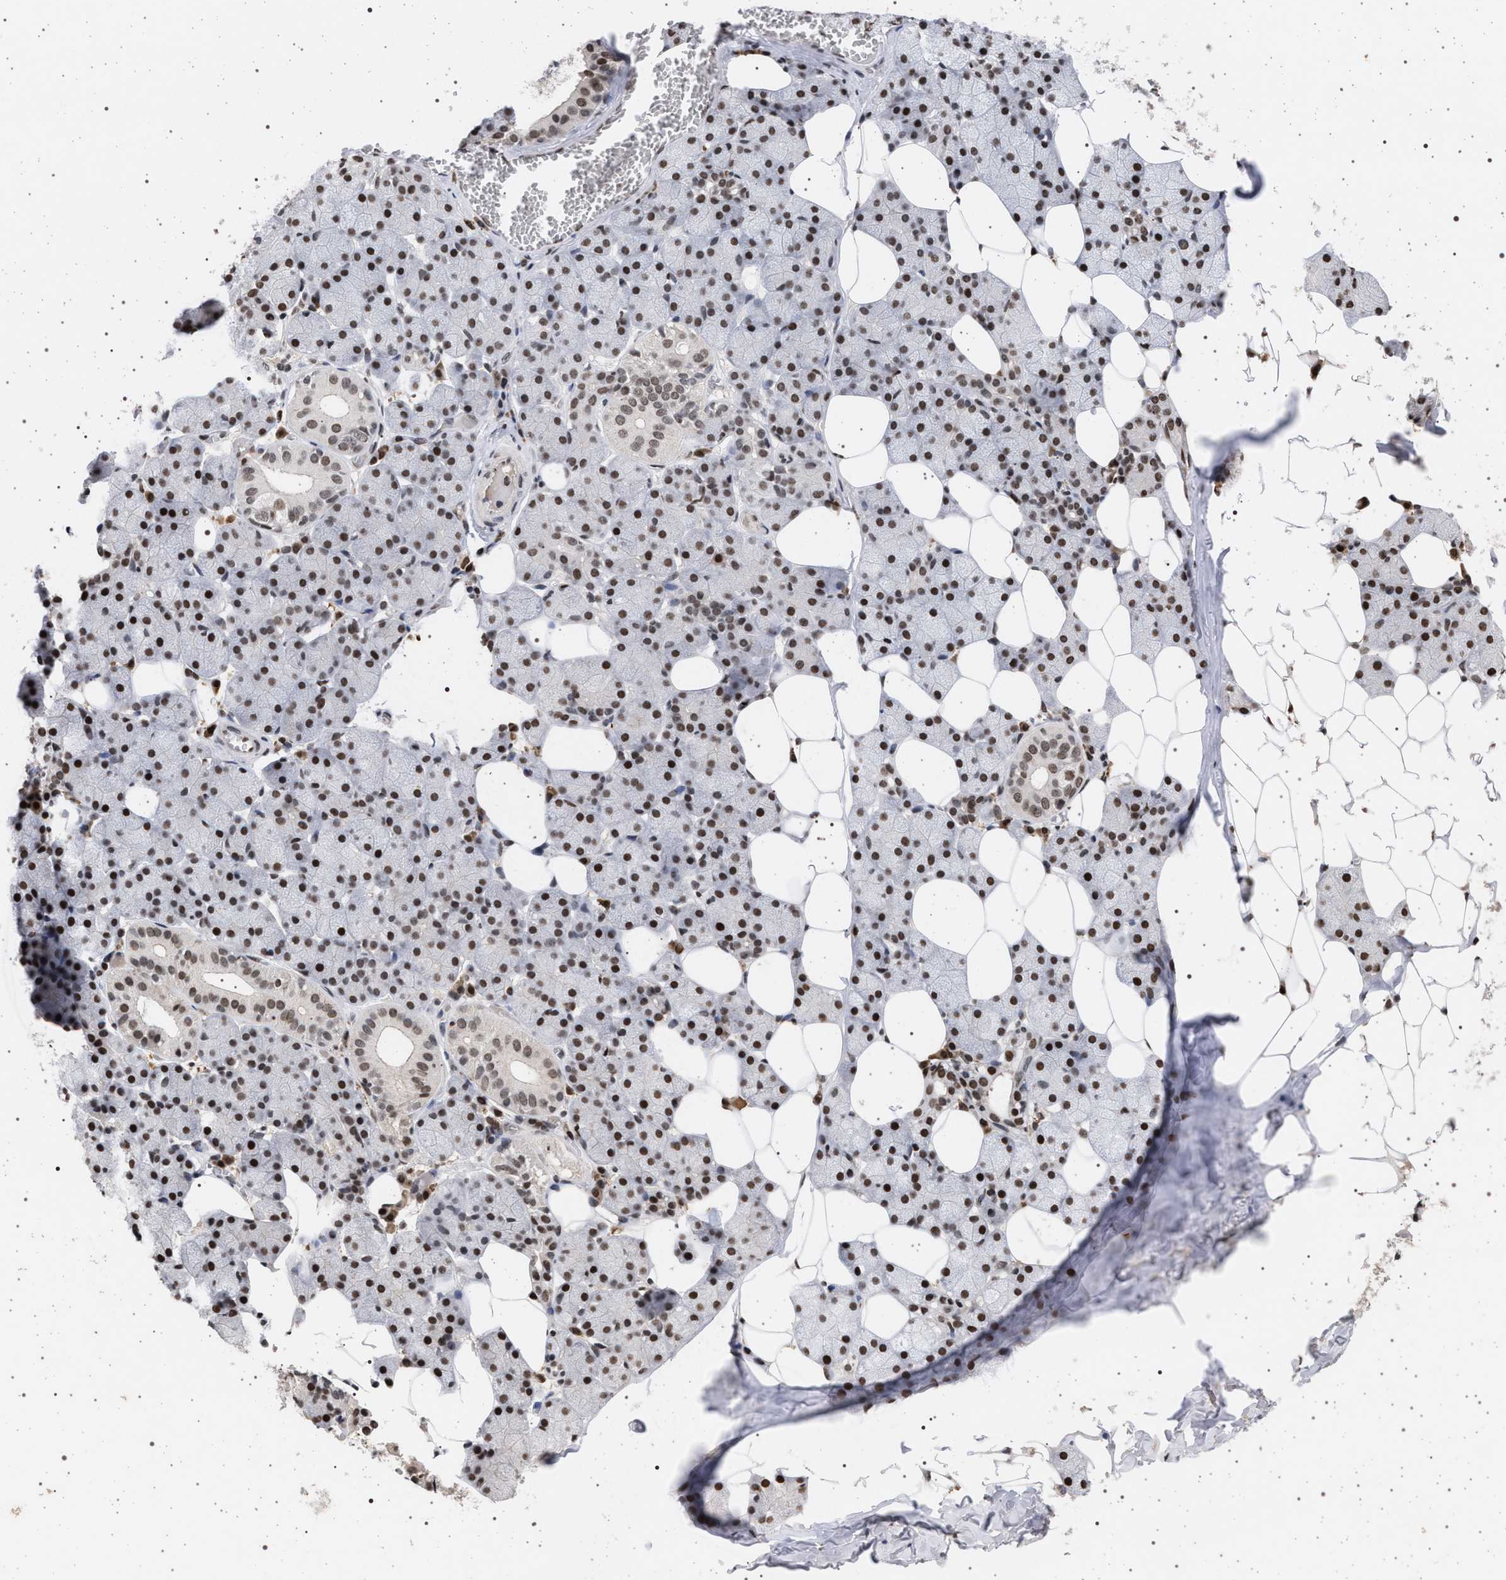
{"staining": {"intensity": "moderate", "quantity": ">75%", "location": "nuclear"}, "tissue": "salivary gland", "cell_type": "Glandular cells", "image_type": "normal", "snomed": [{"axis": "morphology", "description": "Normal tissue, NOS"}, {"axis": "topography", "description": "Salivary gland"}], "caption": "High-magnification brightfield microscopy of unremarkable salivary gland stained with DAB (3,3'-diaminobenzidine) (brown) and counterstained with hematoxylin (blue). glandular cells exhibit moderate nuclear expression is present in about>75% of cells.", "gene": "PHF12", "patient": {"sex": "female", "age": 33}}